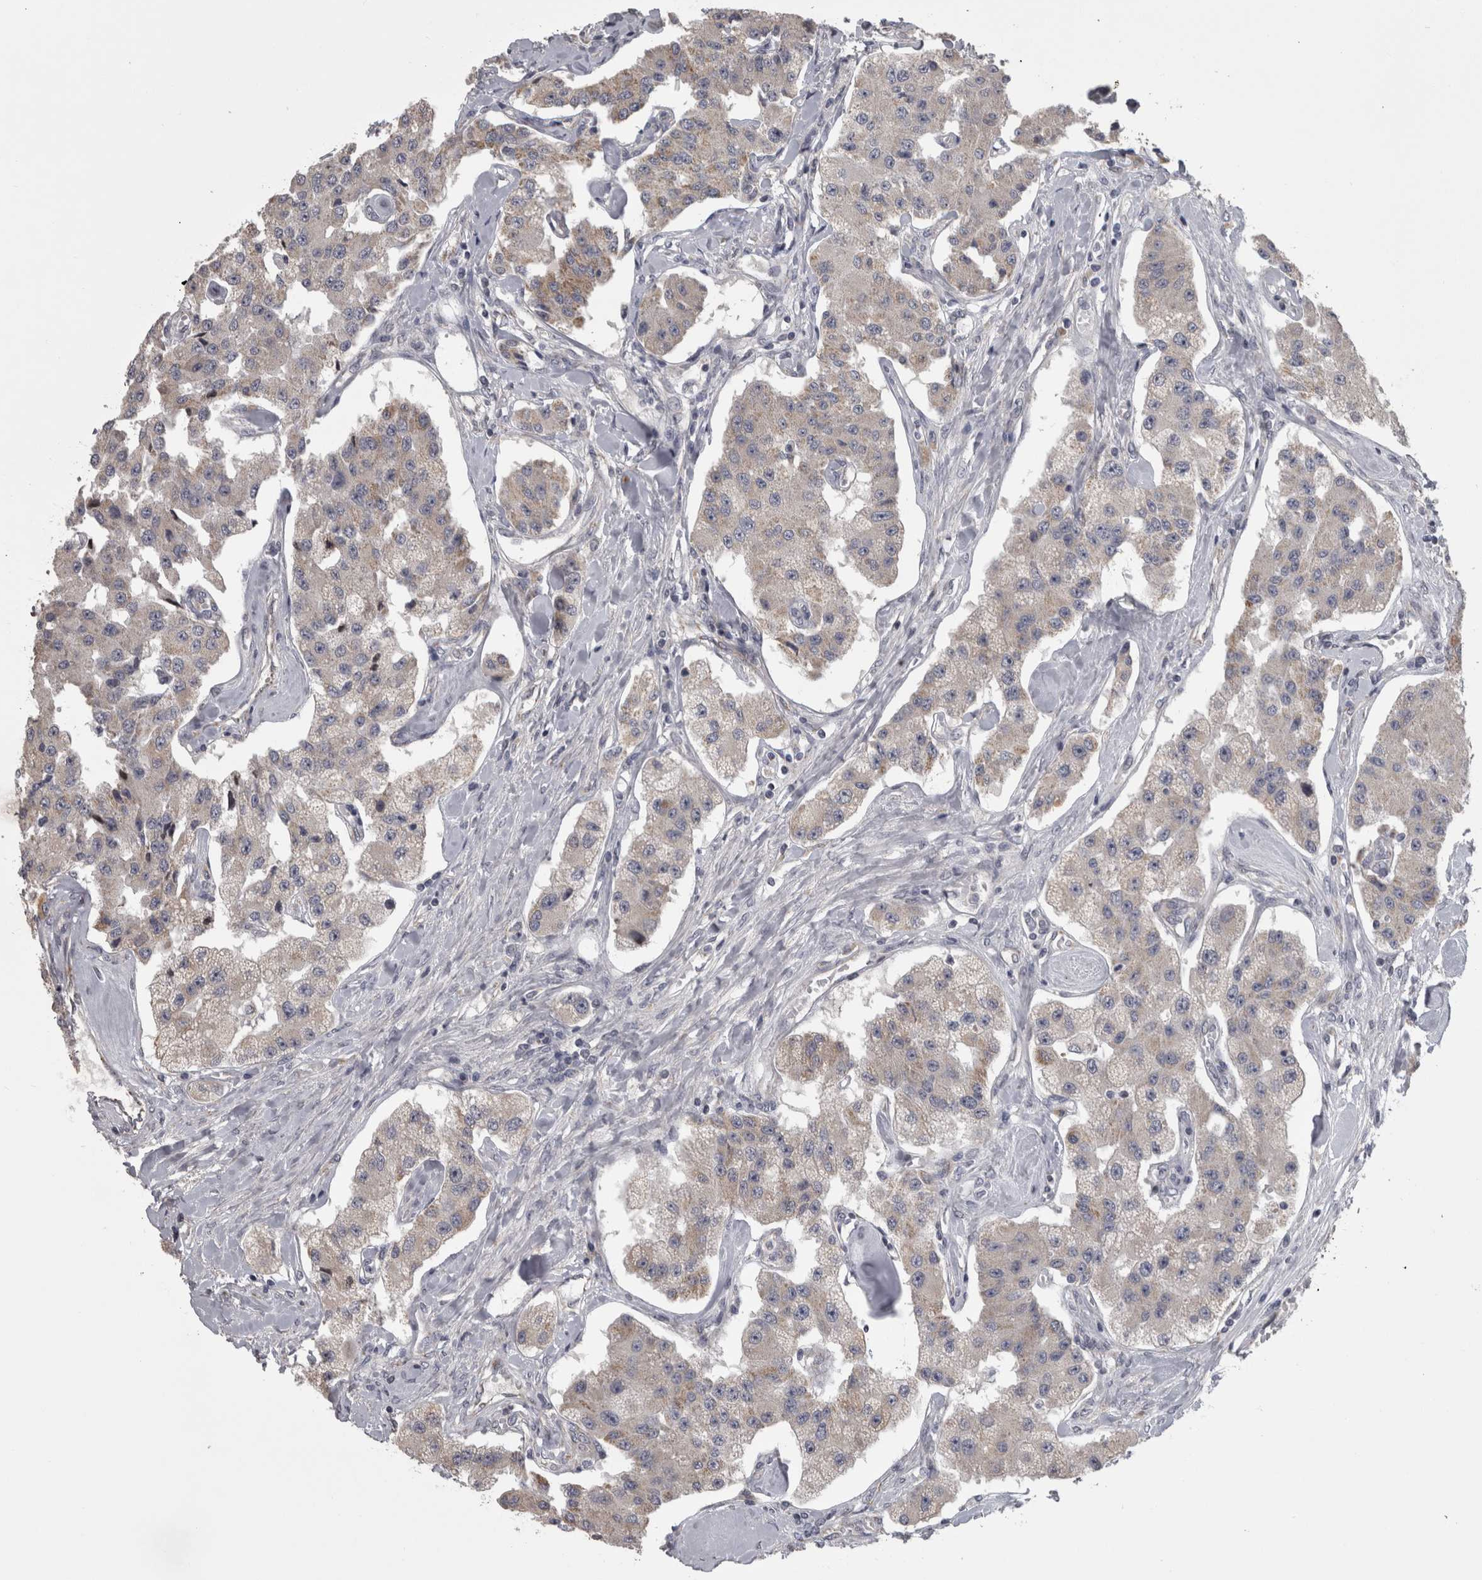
{"staining": {"intensity": "weak", "quantity": "<25%", "location": "cytoplasmic/membranous"}, "tissue": "carcinoid", "cell_type": "Tumor cells", "image_type": "cancer", "snomed": [{"axis": "morphology", "description": "Carcinoid, malignant, NOS"}, {"axis": "topography", "description": "Pancreas"}], "caption": "Histopathology image shows no significant protein positivity in tumor cells of carcinoid.", "gene": "DBT", "patient": {"sex": "male", "age": 41}}